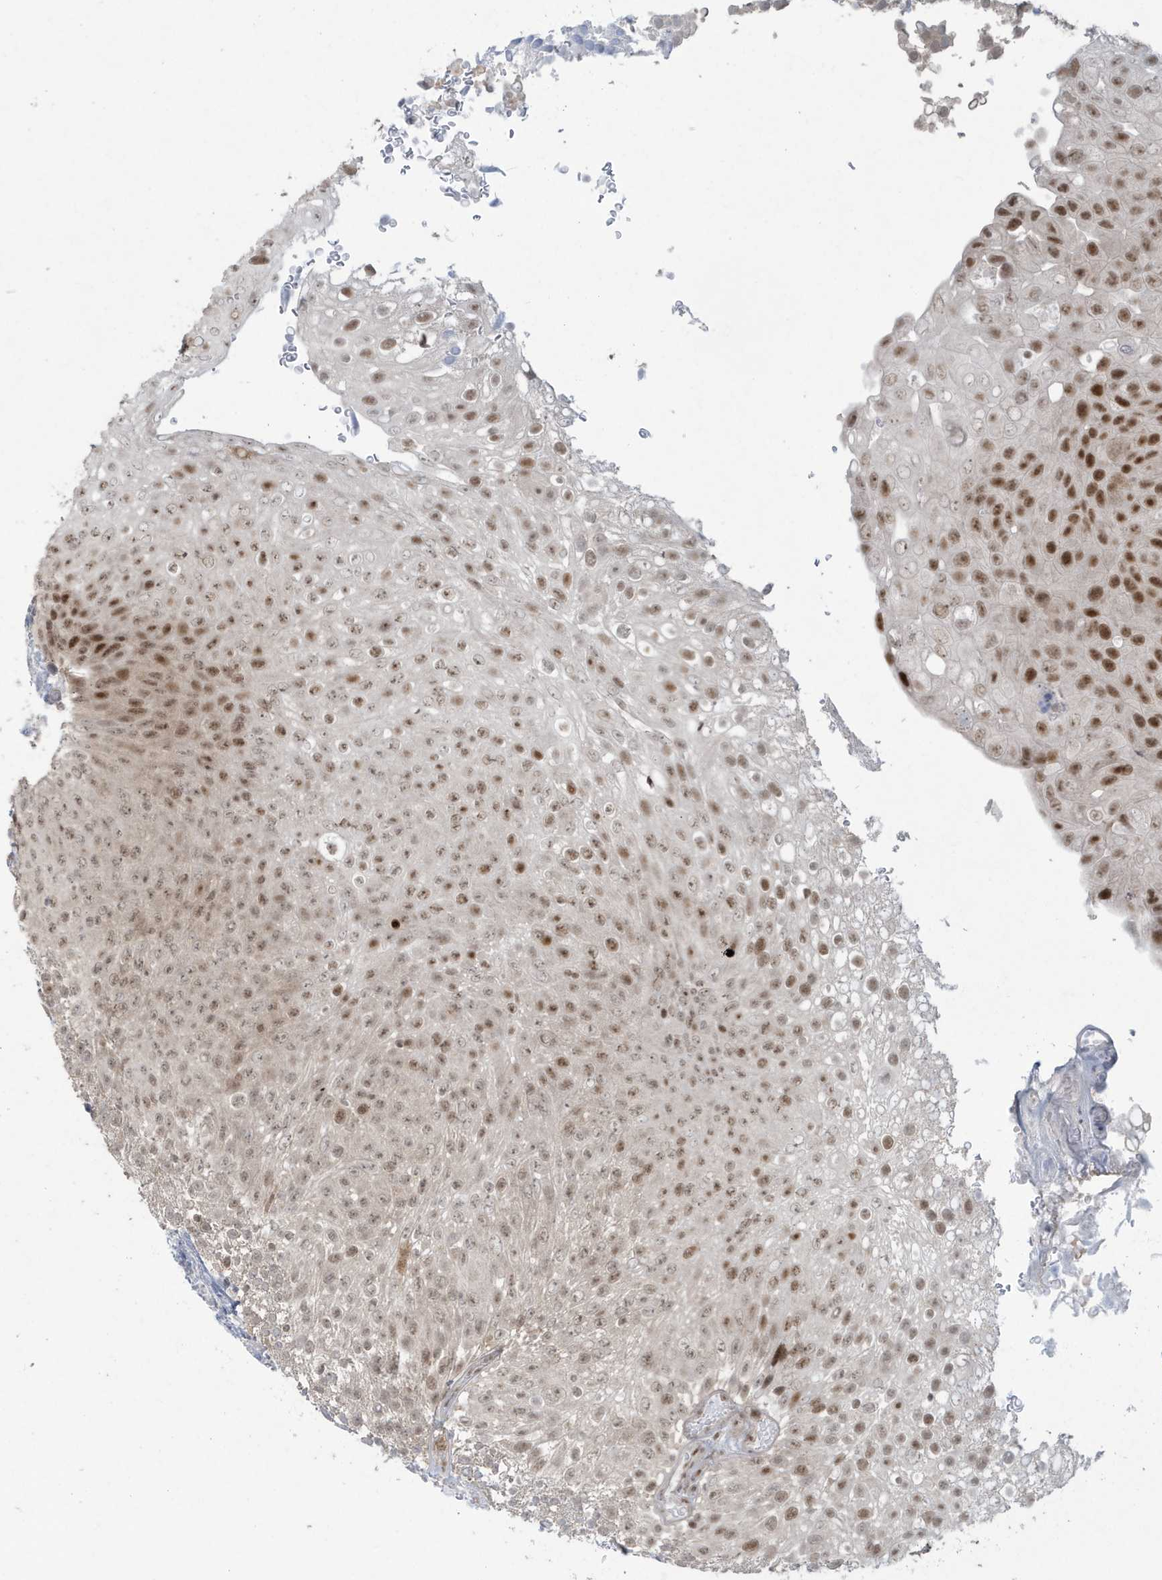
{"staining": {"intensity": "moderate", "quantity": ">75%", "location": "nuclear"}, "tissue": "urothelial cancer", "cell_type": "Tumor cells", "image_type": "cancer", "snomed": [{"axis": "morphology", "description": "Urothelial carcinoma, Low grade"}, {"axis": "topography", "description": "Urinary bladder"}], "caption": "Protein staining by immunohistochemistry reveals moderate nuclear positivity in approximately >75% of tumor cells in urothelial cancer. Ihc stains the protein in brown and the nuclei are stained blue.", "gene": "C1orf52", "patient": {"sex": "male", "age": 78}}